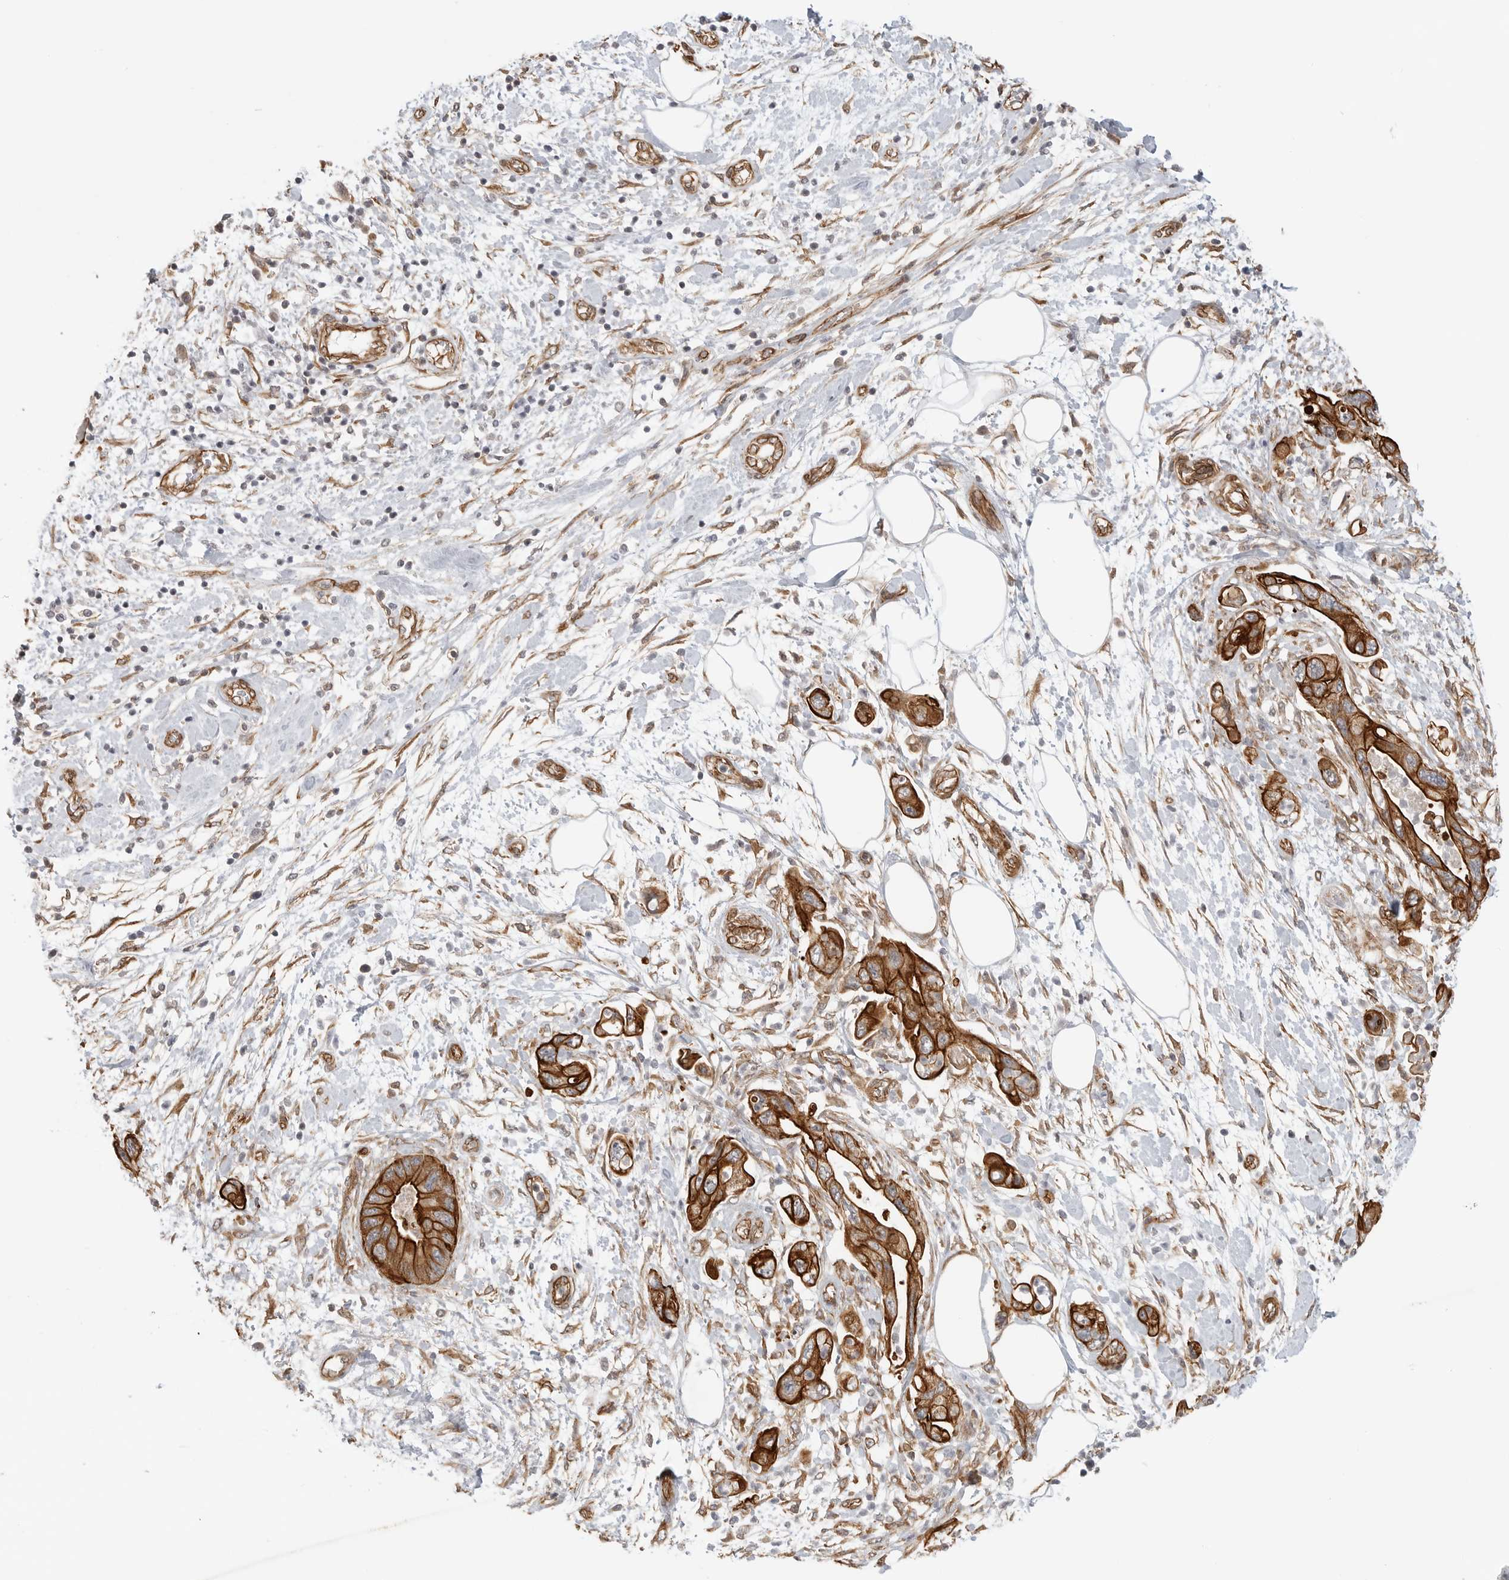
{"staining": {"intensity": "strong", "quantity": ">75%", "location": "cytoplasmic/membranous"}, "tissue": "pancreatic cancer", "cell_type": "Tumor cells", "image_type": "cancer", "snomed": [{"axis": "morphology", "description": "Adenocarcinoma, NOS"}, {"axis": "topography", "description": "Pancreas"}], "caption": "Immunohistochemical staining of human pancreatic cancer (adenocarcinoma) exhibits strong cytoplasmic/membranous protein positivity in approximately >75% of tumor cells. (Brightfield microscopy of DAB IHC at high magnification).", "gene": "ATOH7", "patient": {"sex": "female", "age": 73}}